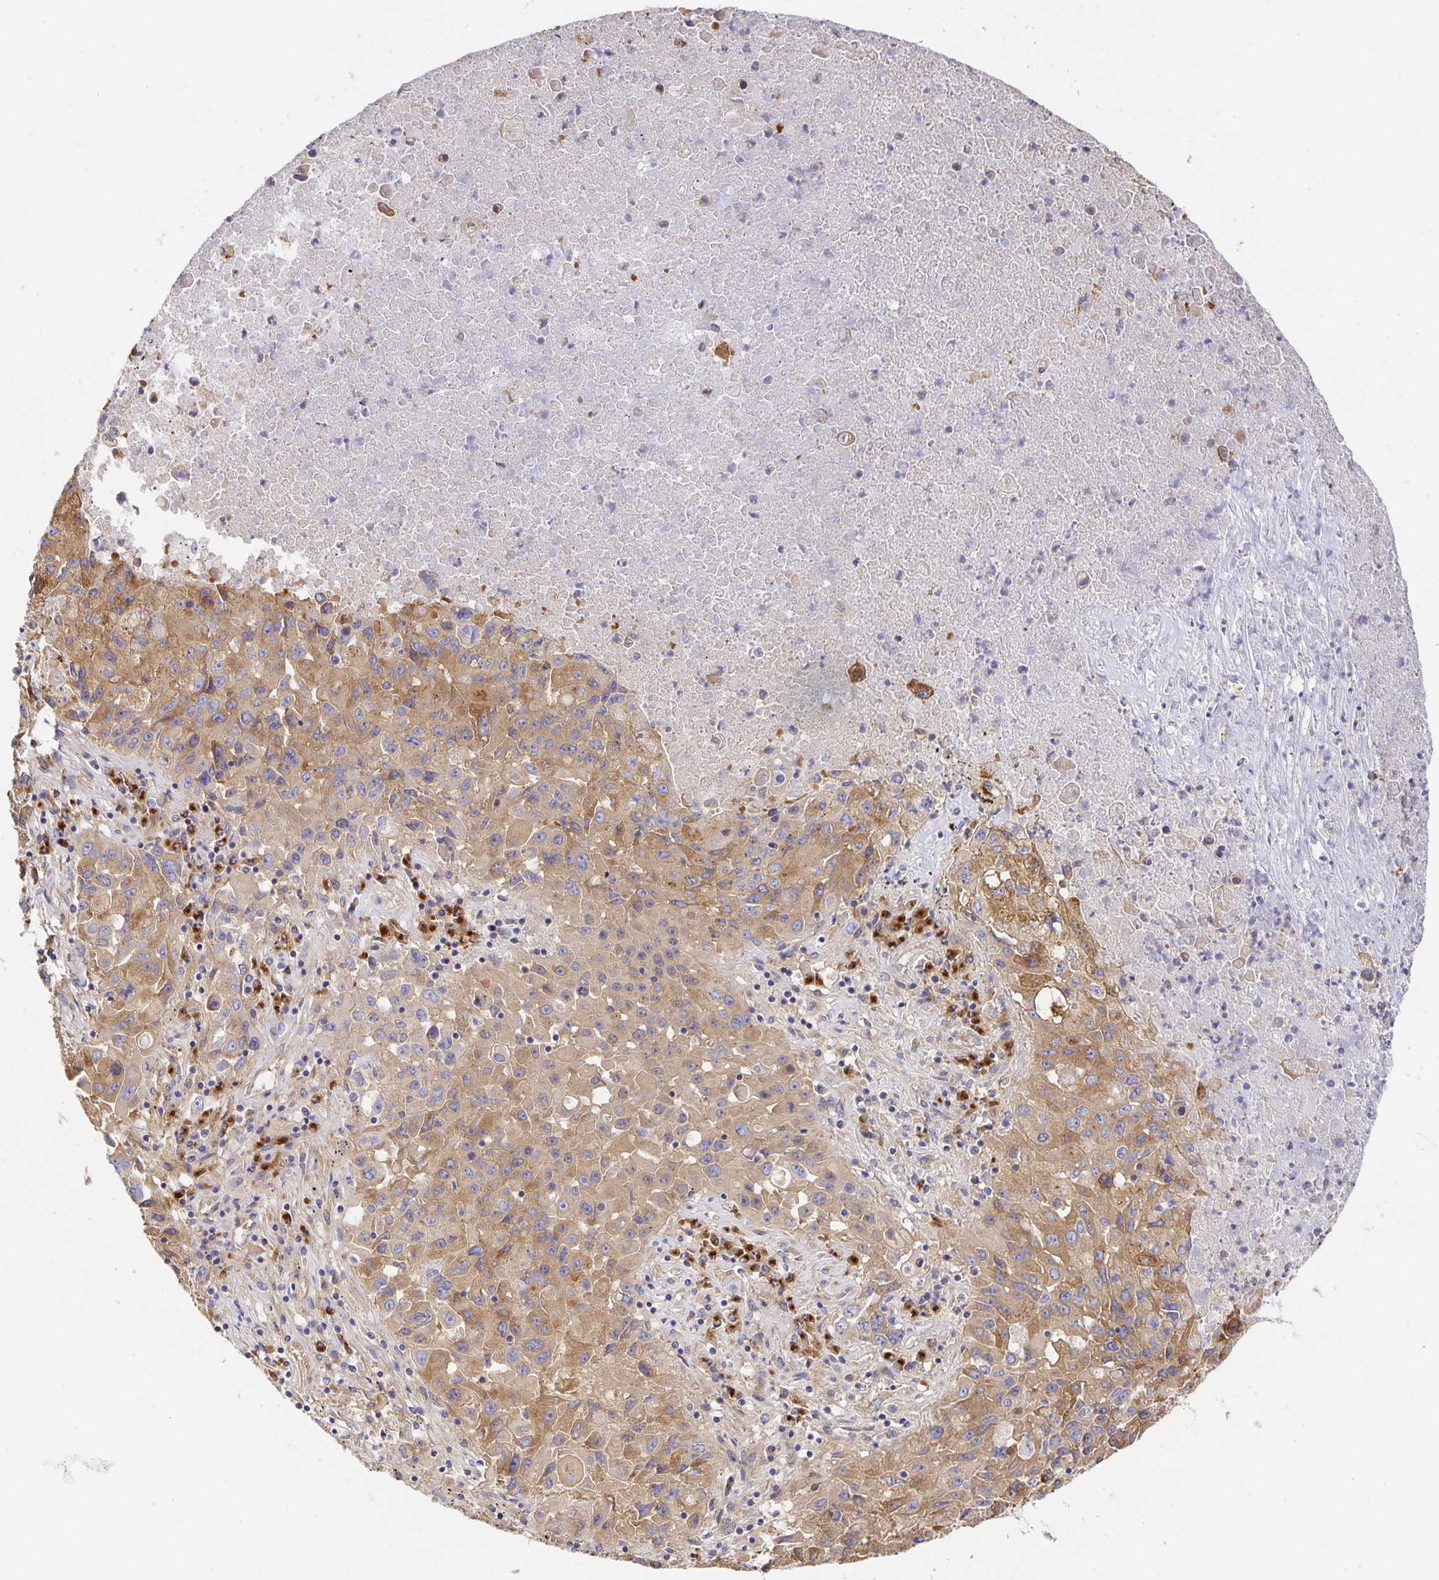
{"staining": {"intensity": "moderate", "quantity": ">75%", "location": "cytoplasmic/membranous"}, "tissue": "lung cancer", "cell_type": "Tumor cells", "image_type": "cancer", "snomed": [{"axis": "morphology", "description": "Squamous cell carcinoma, NOS"}, {"axis": "topography", "description": "Lung"}], "caption": "Approximately >75% of tumor cells in human lung squamous cell carcinoma exhibit moderate cytoplasmic/membranous protein positivity as visualized by brown immunohistochemical staining.", "gene": "USO1", "patient": {"sex": "male", "age": 63}}